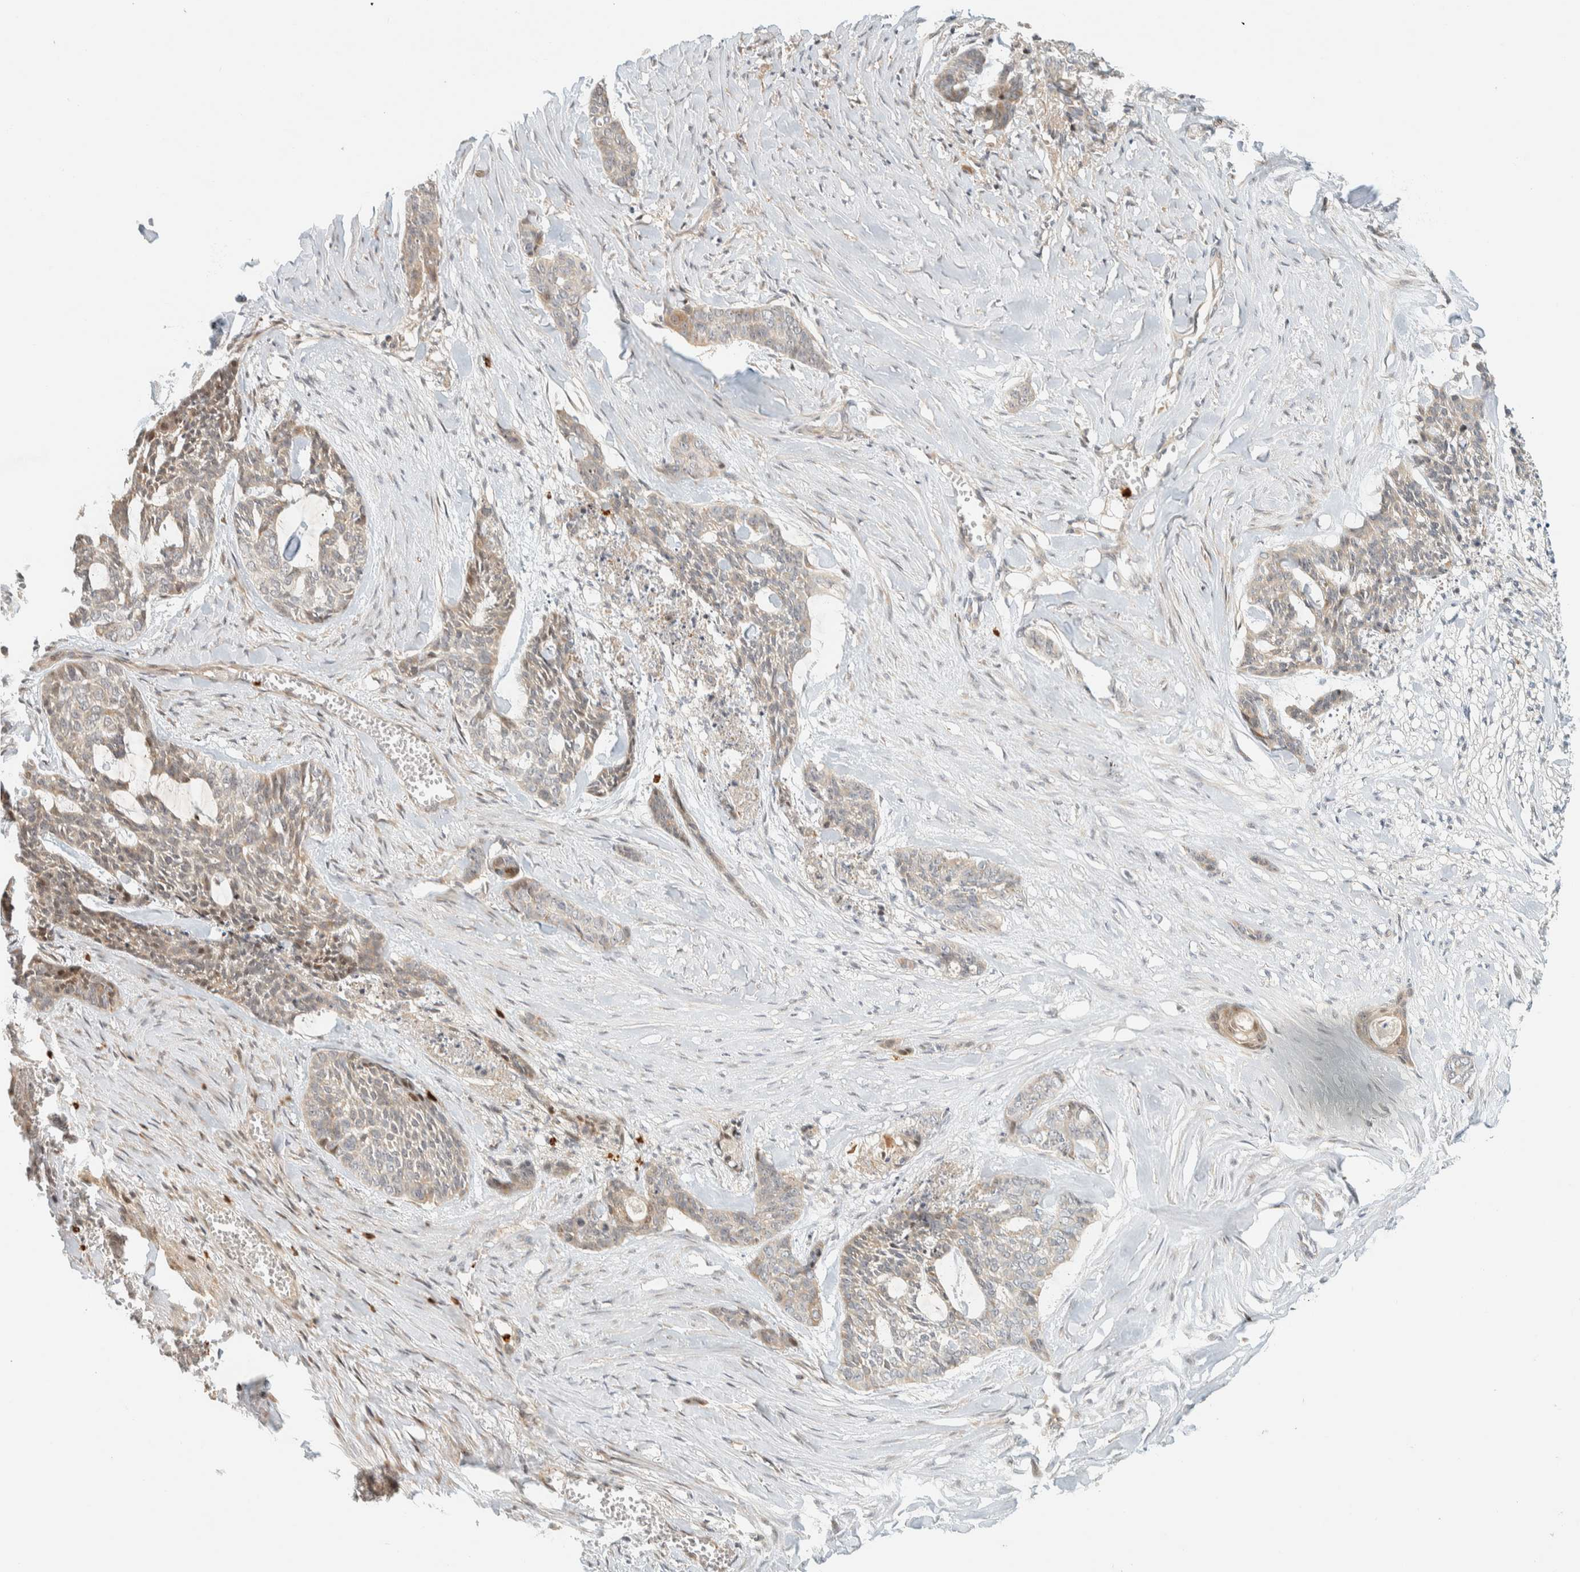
{"staining": {"intensity": "weak", "quantity": "25%-75%", "location": "cytoplasmic/membranous"}, "tissue": "skin cancer", "cell_type": "Tumor cells", "image_type": "cancer", "snomed": [{"axis": "morphology", "description": "Basal cell carcinoma"}, {"axis": "topography", "description": "Skin"}], "caption": "Tumor cells exhibit low levels of weak cytoplasmic/membranous expression in approximately 25%-75% of cells in human skin basal cell carcinoma. The staining was performed using DAB, with brown indicating positive protein expression. Nuclei are stained blue with hematoxylin.", "gene": "CCDC171", "patient": {"sex": "female", "age": 64}}